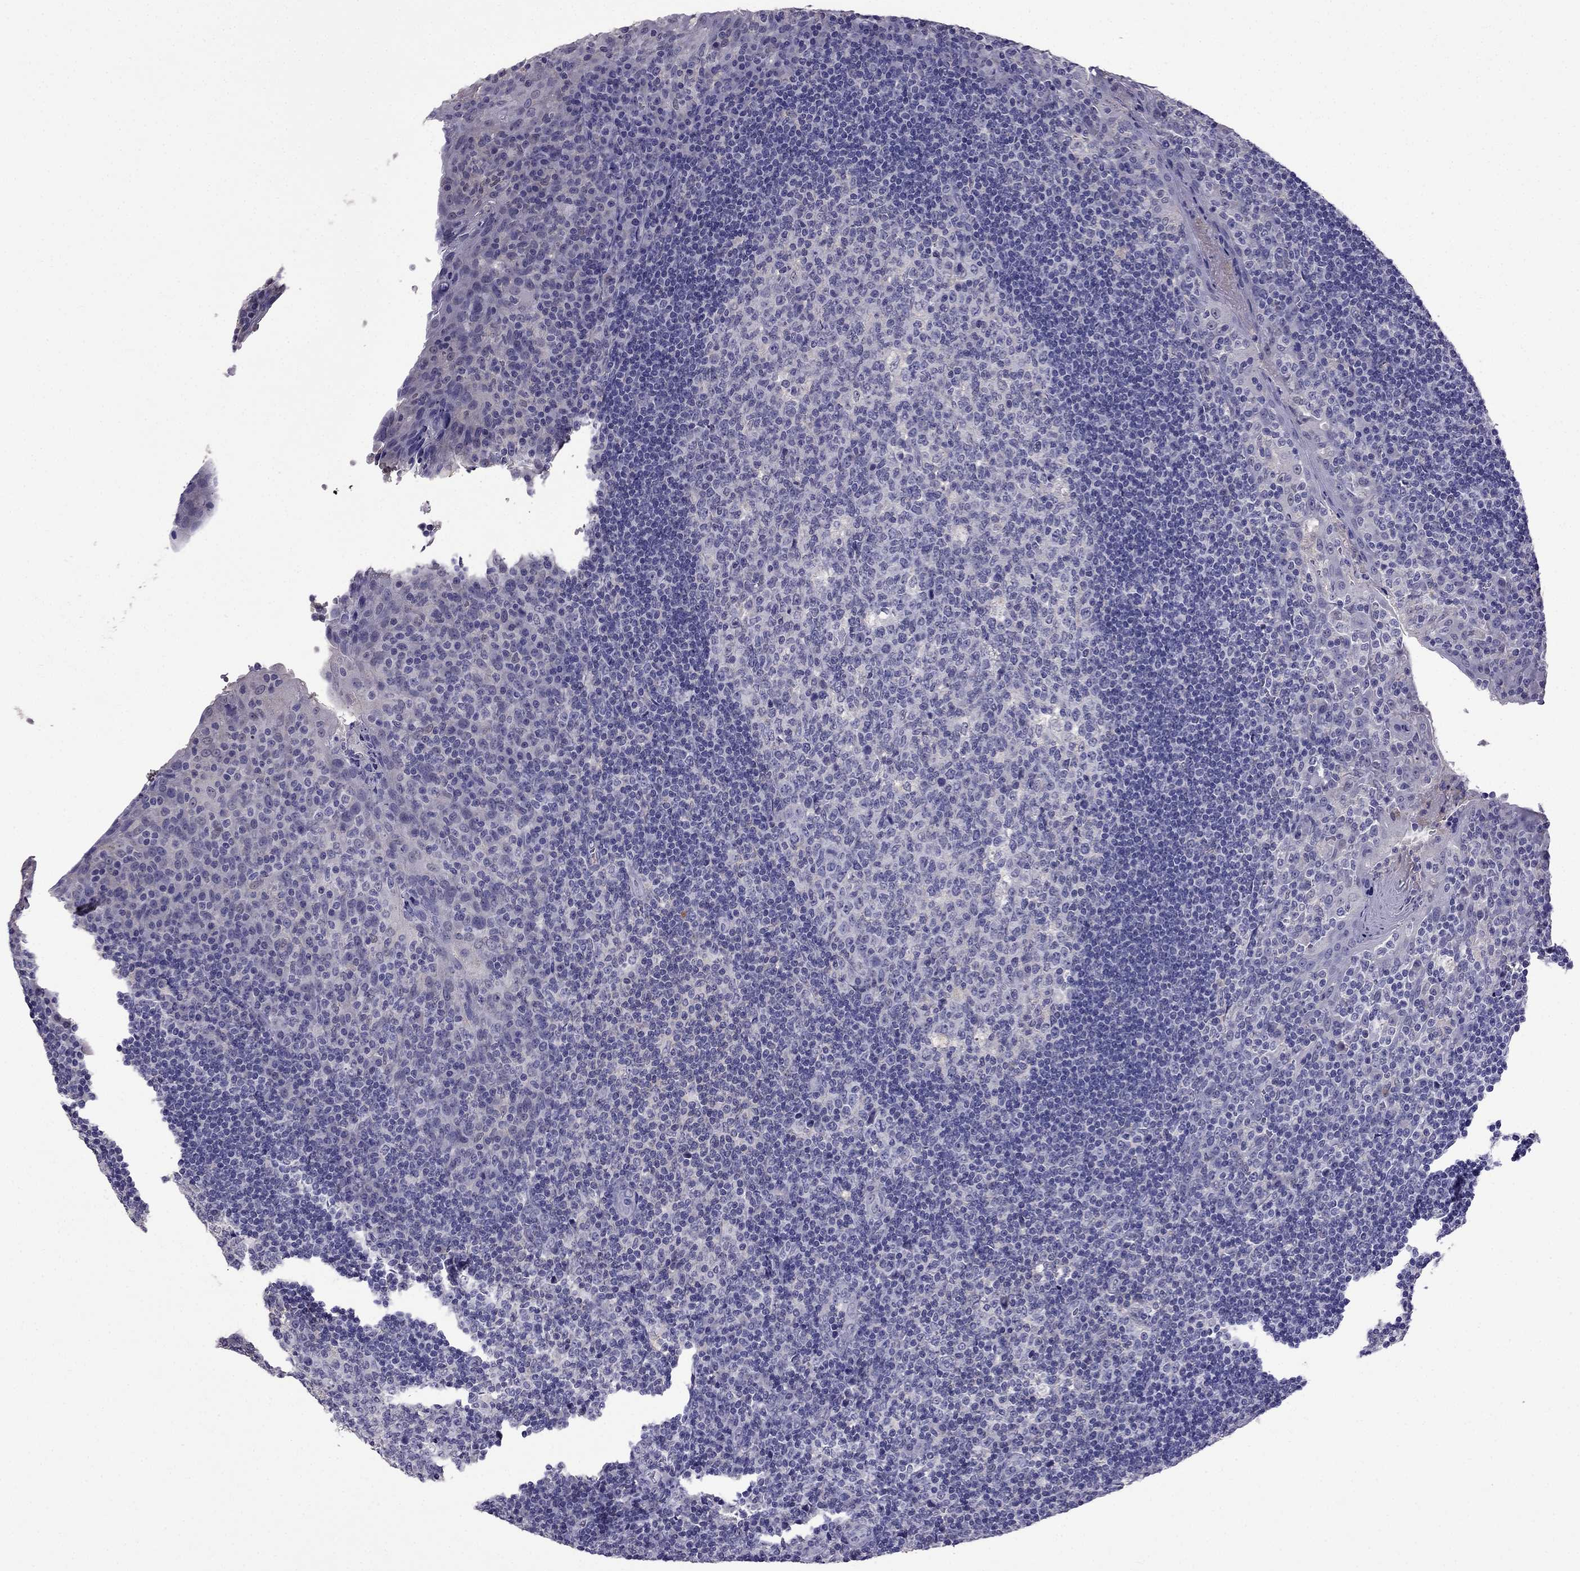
{"staining": {"intensity": "negative", "quantity": "none", "location": "none"}, "tissue": "tonsil", "cell_type": "Germinal center cells", "image_type": "normal", "snomed": [{"axis": "morphology", "description": "Normal tissue, NOS"}, {"axis": "topography", "description": "Tonsil"}], "caption": "Immunohistochemistry image of benign tonsil: human tonsil stained with DAB (3,3'-diaminobenzidine) shows no significant protein positivity in germinal center cells.", "gene": "AQP9", "patient": {"sex": "male", "age": 17}}